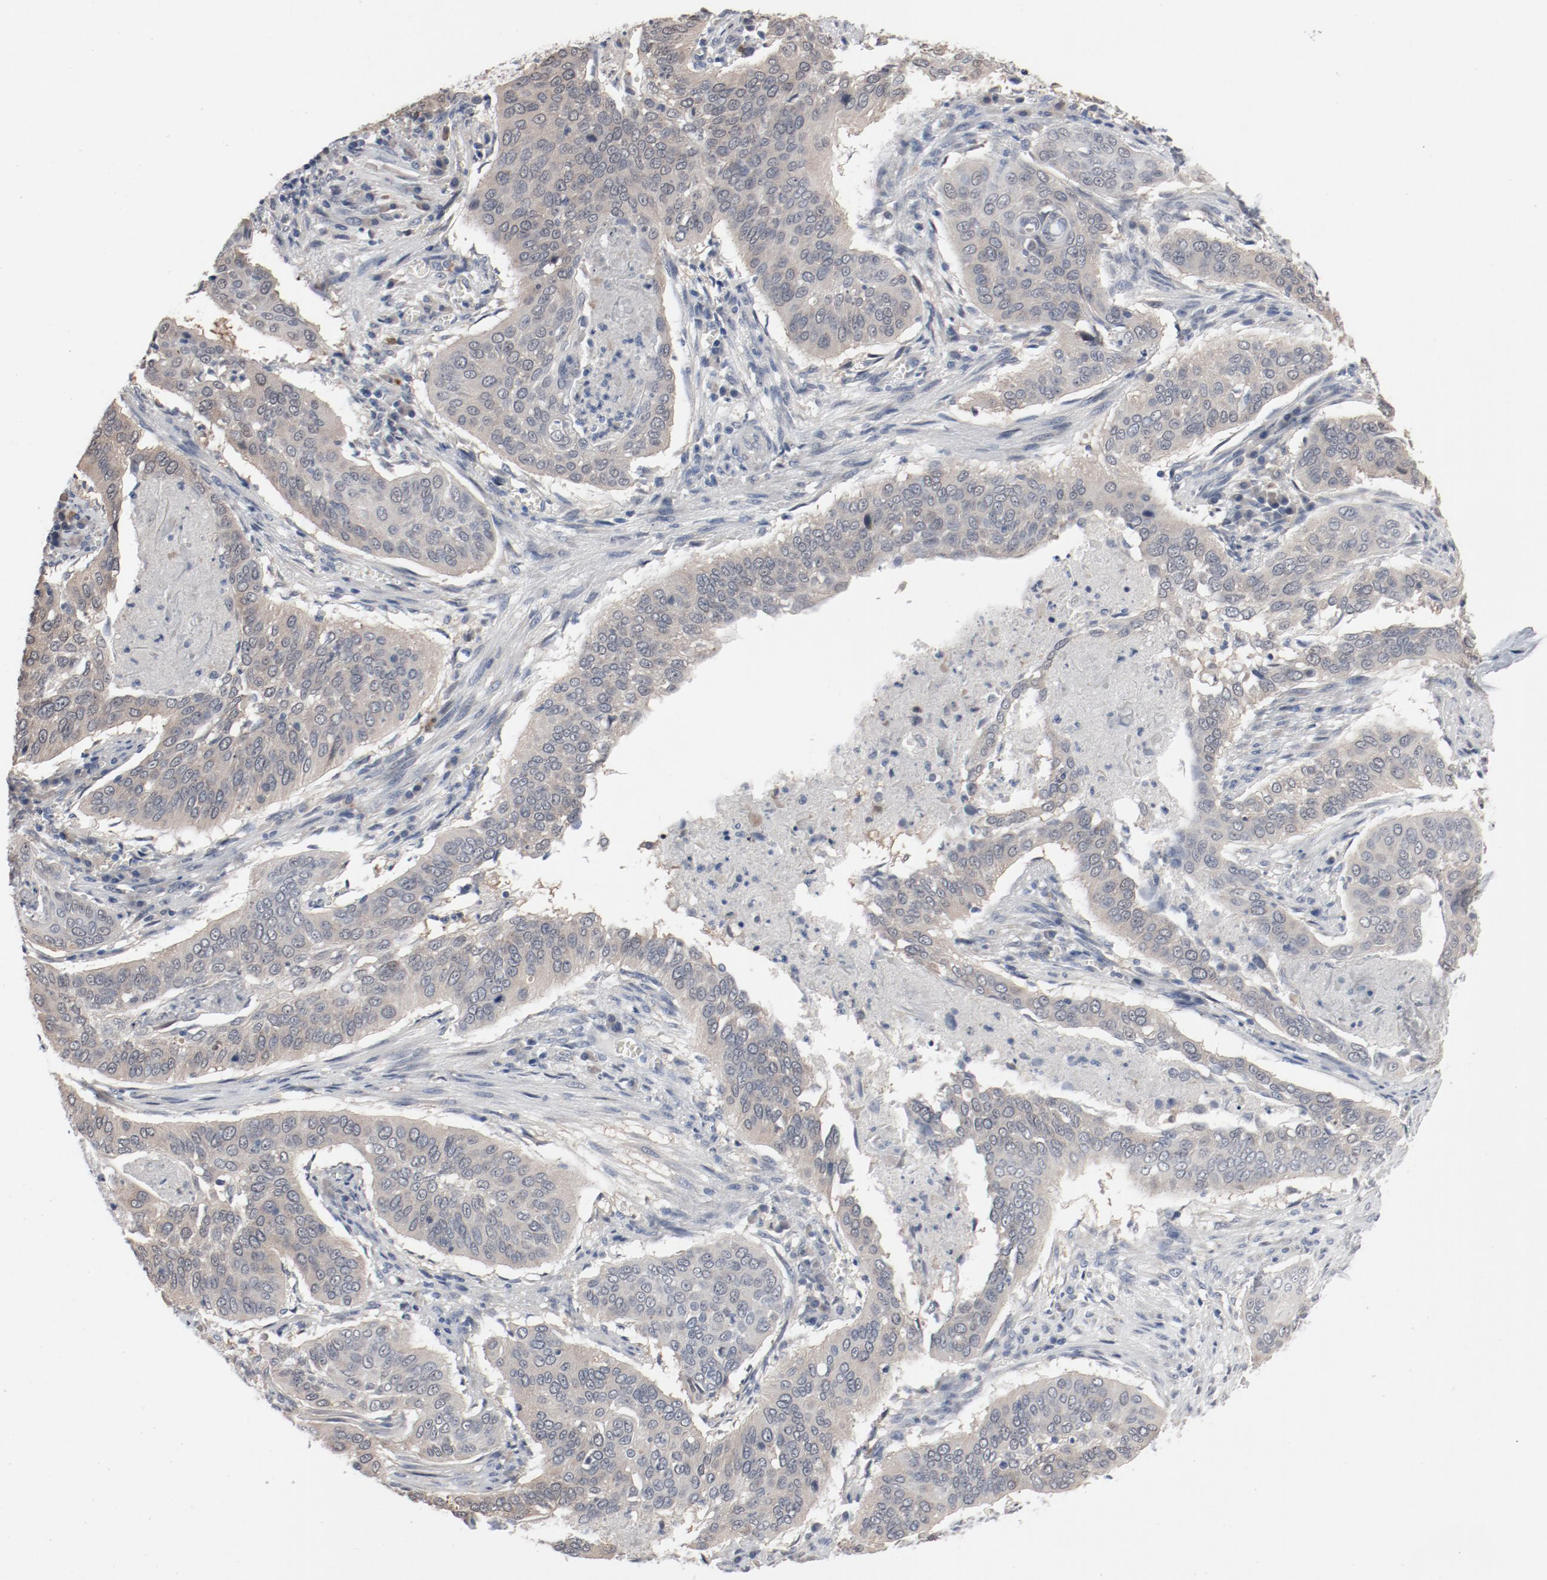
{"staining": {"intensity": "weak", "quantity": ">75%", "location": "cytoplasmic/membranous"}, "tissue": "cervical cancer", "cell_type": "Tumor cells", "image_type": "cancer", "snomed": [{"axis": "morphology", "description": "Squamous cell carcinoma, NOS"}, {"axis": "topography", "description": "Cervix"}], "caption": "This is an image of immunohistochemistry (IHC) staining of cervical squamous cell carcinoma, which shows weak positivity in the cytoplasmic/membranous of tumor cells.", "gene": "DNAL4", "patient": {"sex": "female", "age": 39}}